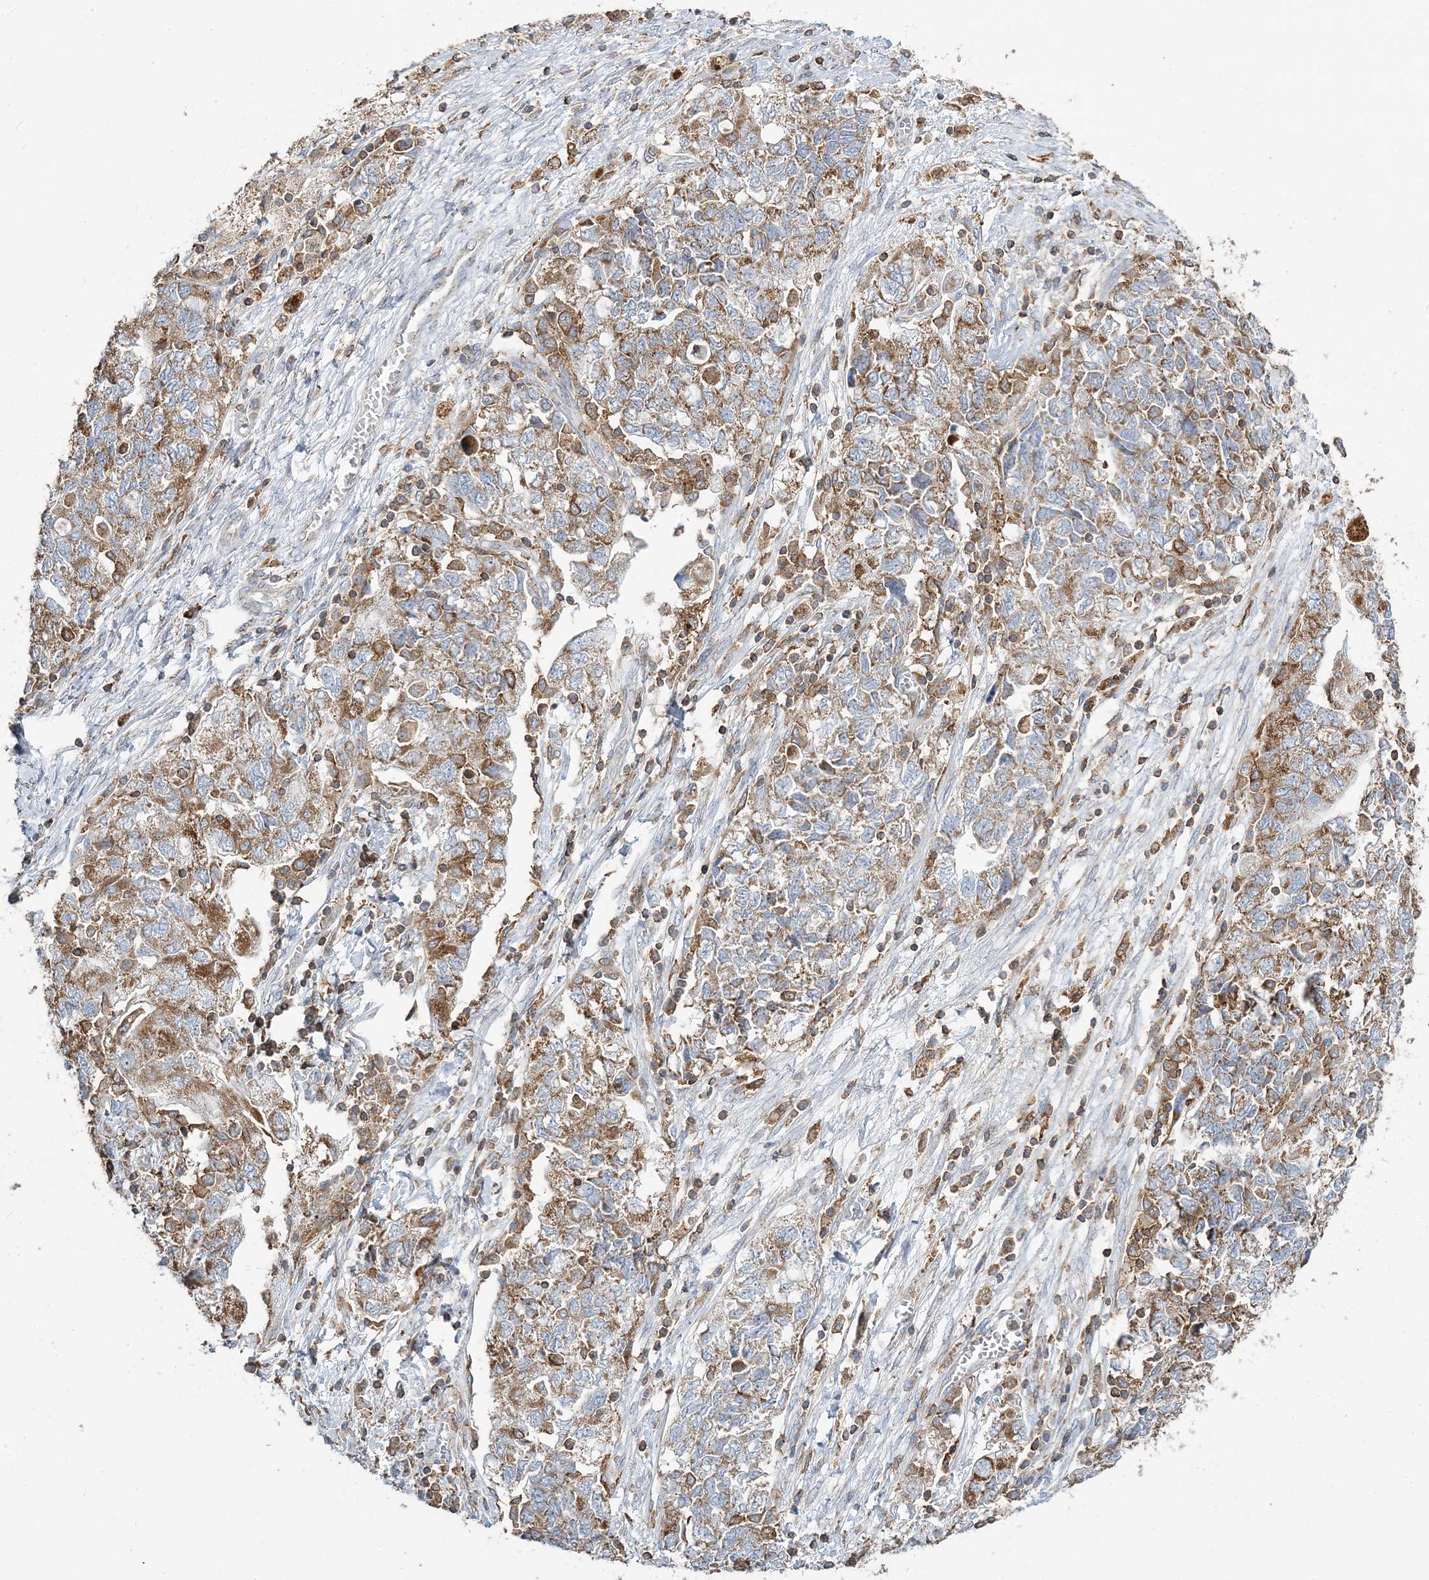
{"staining": {"intensity": "moderate", "quantity": ">75%", "location": "cytoplasmic/membranous"}, "tissue": "ovarian cancer", "cell_type": "Tumor cells", "image_type": "cancer", "snomed": [{"axis": "morphology", "description": "Carcinoma, NOS"}, {"axis": "morphology", "description": "Cystadenocarcinoma, serous, NOS"}, {"axis": "topography", "description": "Ovary"}], "caption": "Human ovarian cancer (serous cystadenocarcinoma) stained for a protein (brown) exhibits moderate cytoplasmic/membranous positive staining in about >75% of tumor cells.", "gene": "TMLHE", "patient": {"sex": "female", "age": 69}}